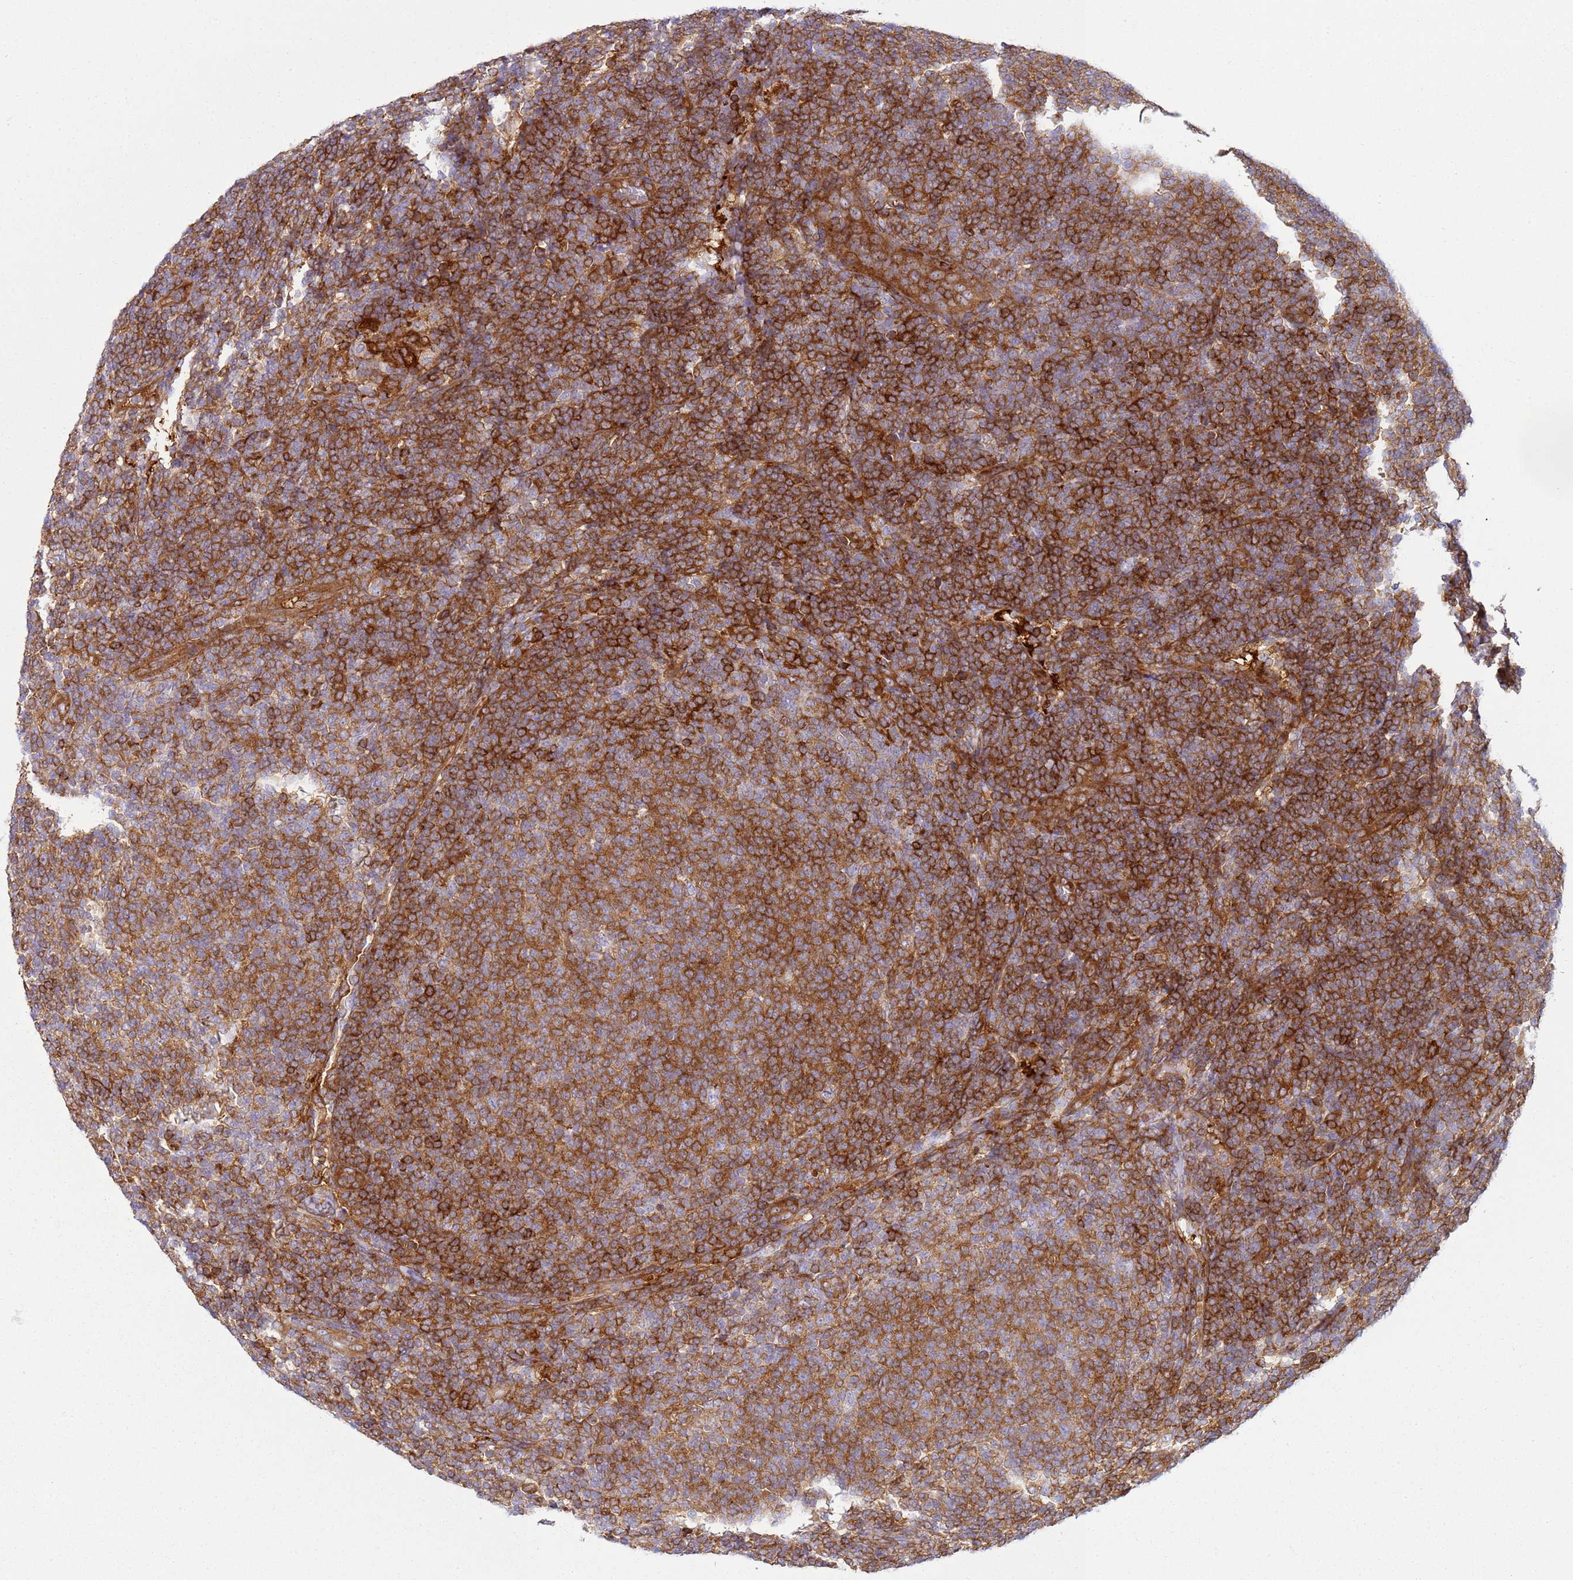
{"staining": {"intensity": "strong", "quantity": ">75%", "location": "cytoplasmic/membranous"}, "tissue": "lymphoma", "cell_type": "Tumor cells", "image_type": "cancer", "snomed": [{"axis": "morphology", "description": "Malignant lymphoma, non-Hodgkin's type, Low grade"}, {"axis": "topography", "description": "Lymph node"}], "caption": "The micrograph reveals a brown stain indicating the presence of a protein in the cytoplasmic/membranous of tumor cells in malignant lymphoma, non-Hodgkin's type (low-grade). The protein of interest is stained brown, and the nuclei are stained in blue (DAB (3,3'-diaminobenzidine) IHC with brightfield microscopy, high magnification).", "gene": "SNX21", "patient": {"sex": "male", "age": 66}}